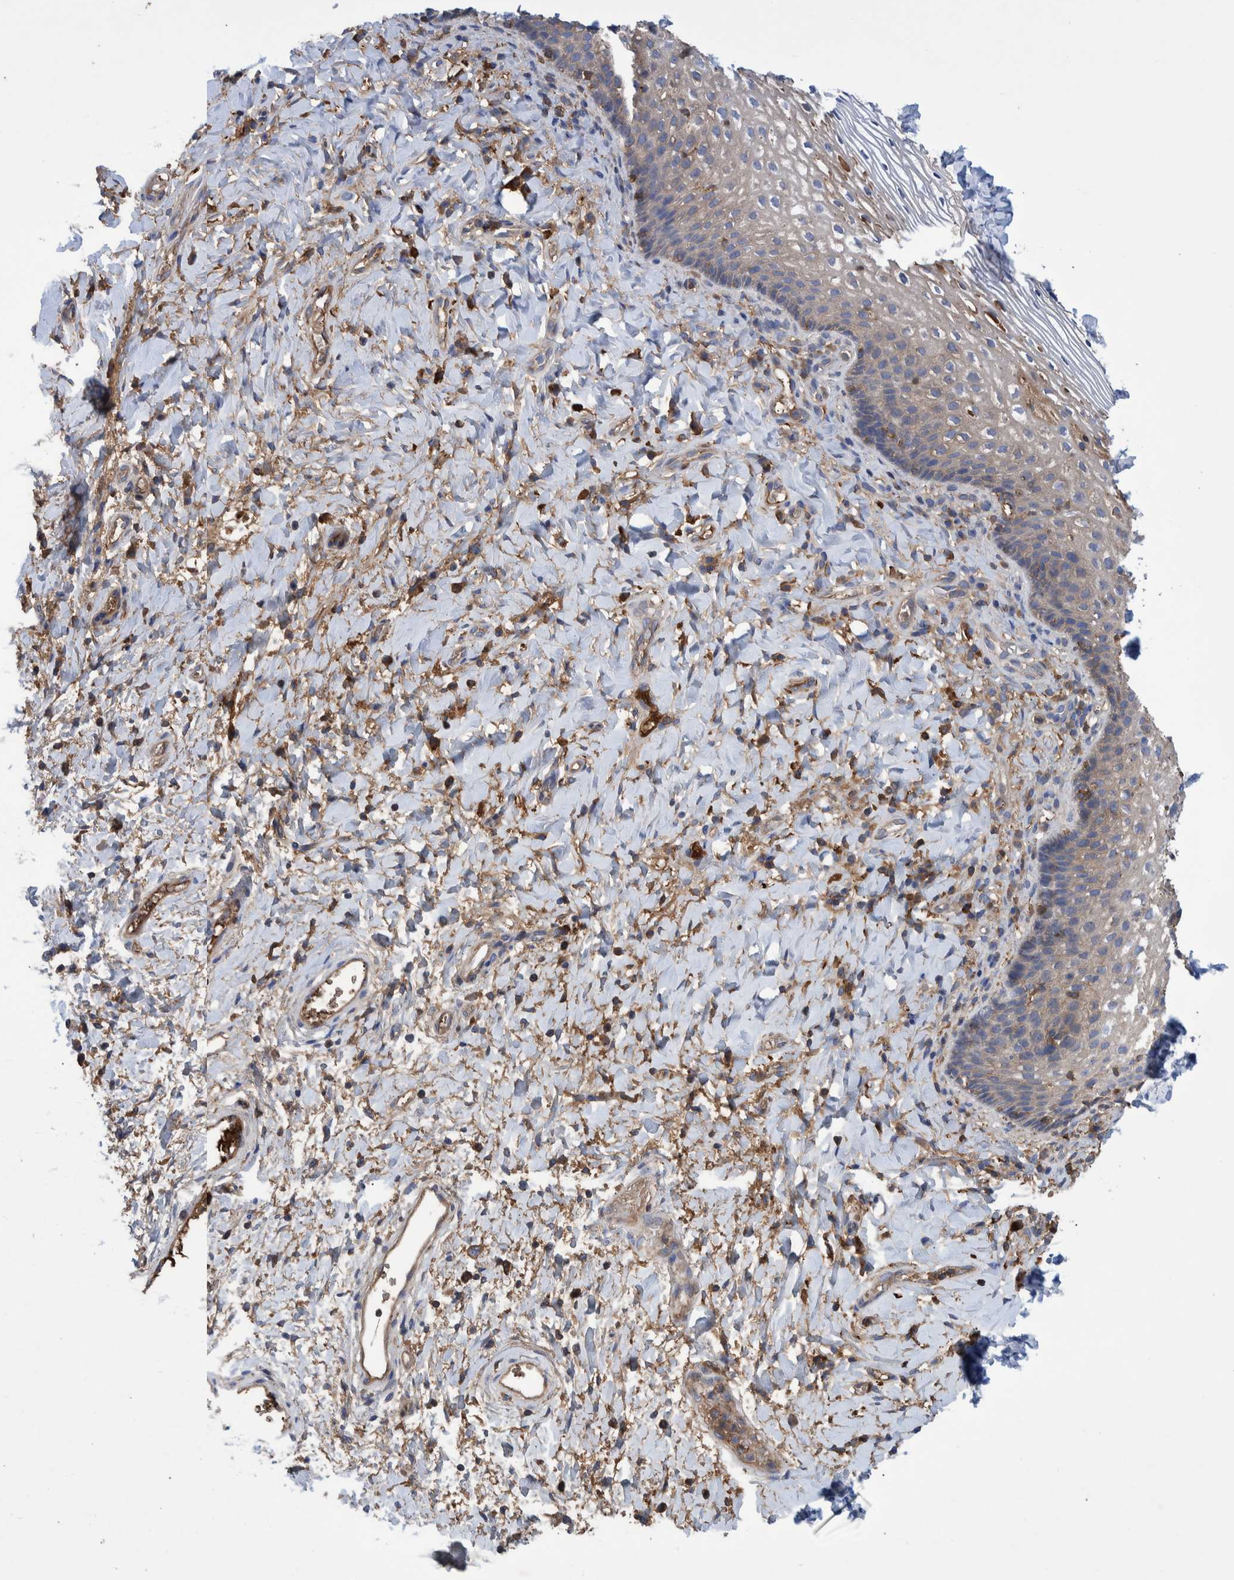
{"staining": {"intensity": "weak", "quantity": "<25%", "location": "cytoplasmic/membranous"}, "tissue": "vagina", "cell_type": "Squamous epithelial cells", "image_type": "normal", "snomed": [{"axis": "morphology", "description": "Normal tissue, NOS"}, {"axis": "topography", "description": "Vagina"}], "caption": "Immunohistochemistry (IHC) image of benign vagina: human vagina stained with DAB (3,3'-diaminobenzidine) exhibits no significant protein positivity in squamous epithelial cells.", "gene": "DLL4", "patient": {"sex": "female", "age": 60}}